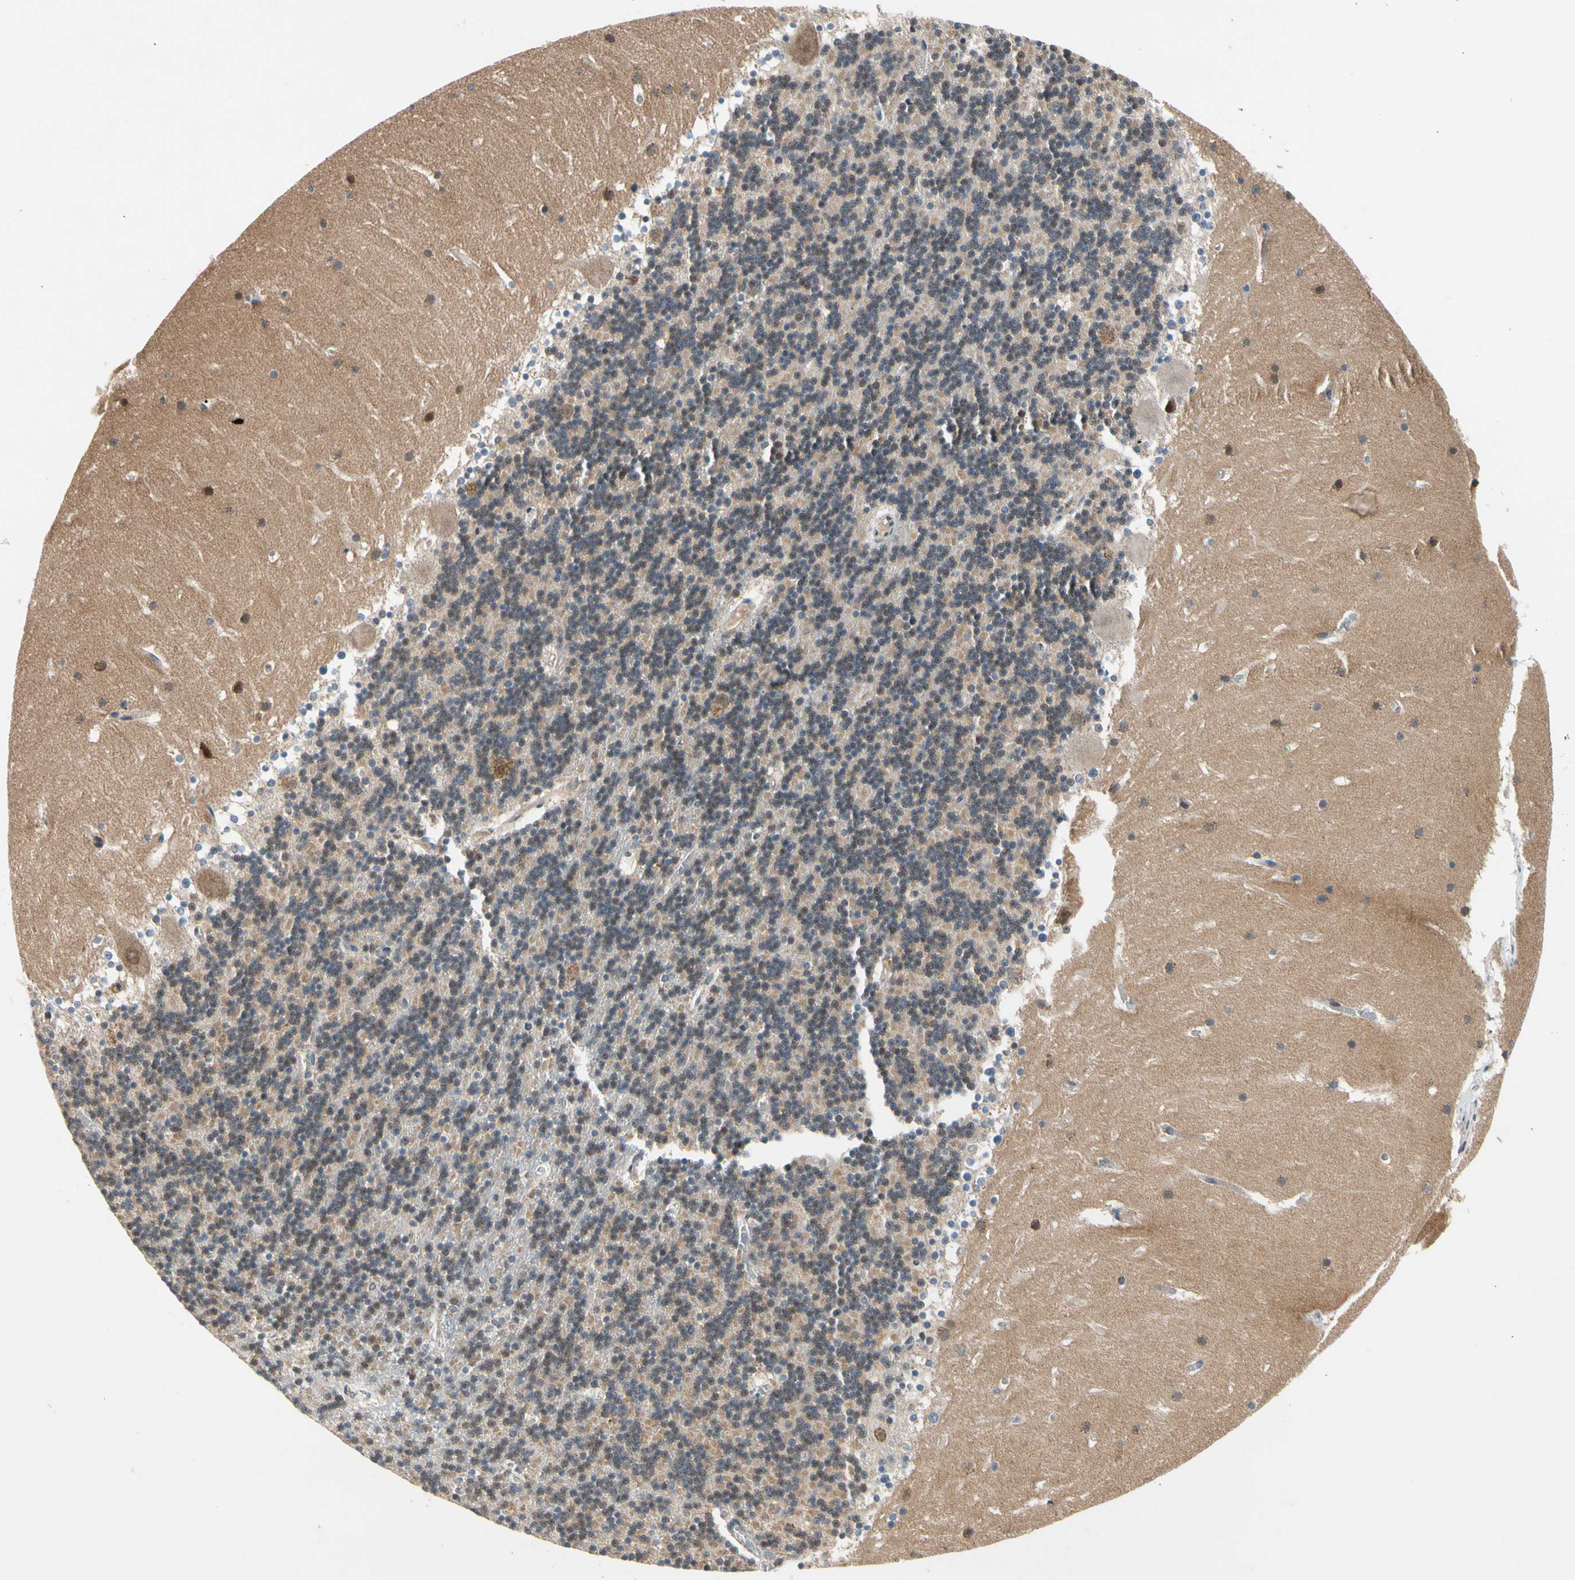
{"staining": {"intensity": "weak", "quantity": "25%-75%", "location": "cytoplasmic/membranous"}, "tissue": "cerebellum", "cell_type": "Cells in granular layer", "image_type": "normal", "snomed": [{"axis": "morphology", "description": "Normal tissue, NOS"}, {"axis": "topography", "description": "Cerebellum"}], "caption": "Immunohistochemical staining of unremarkable human cerebellum shows low levels of weak cytoplasmic/membranous staining in about 25%-75% of cells in granular layer. Nuclei are stained in blue.", "gene": "KHDC4", "patient": {"sex": "male", "age": 45}}